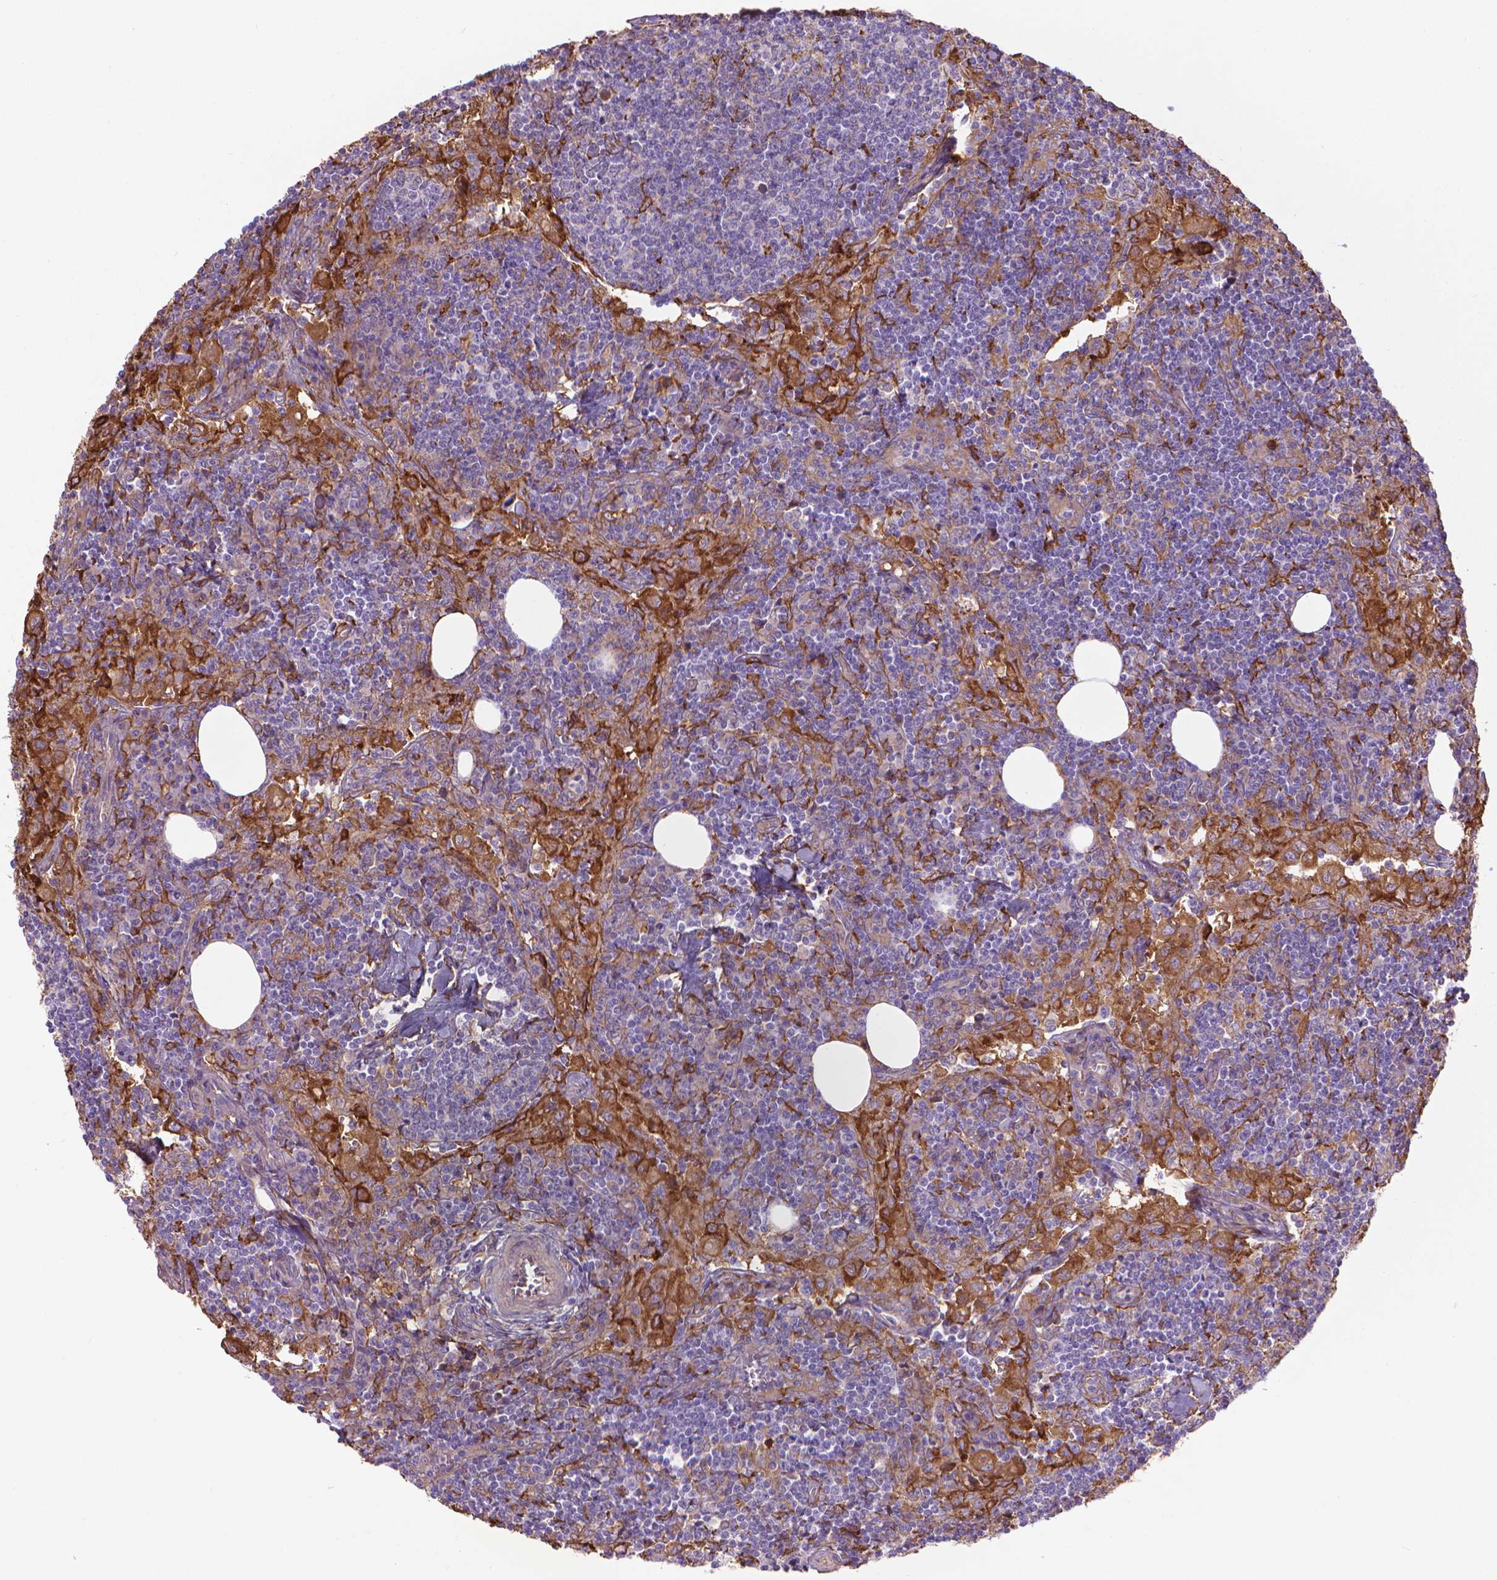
{"staining": {"intensity": "moderate", "quantity": "<25%", "location": "cytoplasmic/membranous"}, "tissue": "lymph node", "cell_type": "Germinal center cells", "image_type": "normal", "snomed": [{"axis": "morphology", "description": "Normal tissue, NOS"}, {"axis": "topography", "description": "Lymph node"}], "caption": "Protein staining exhibits moderate cytoplasmic/membranous staining in about <25% of germinal center cells in unremarkable lymph node.", "gene": "CORO1B", "patient": {"sex": "male", "age": 55}}